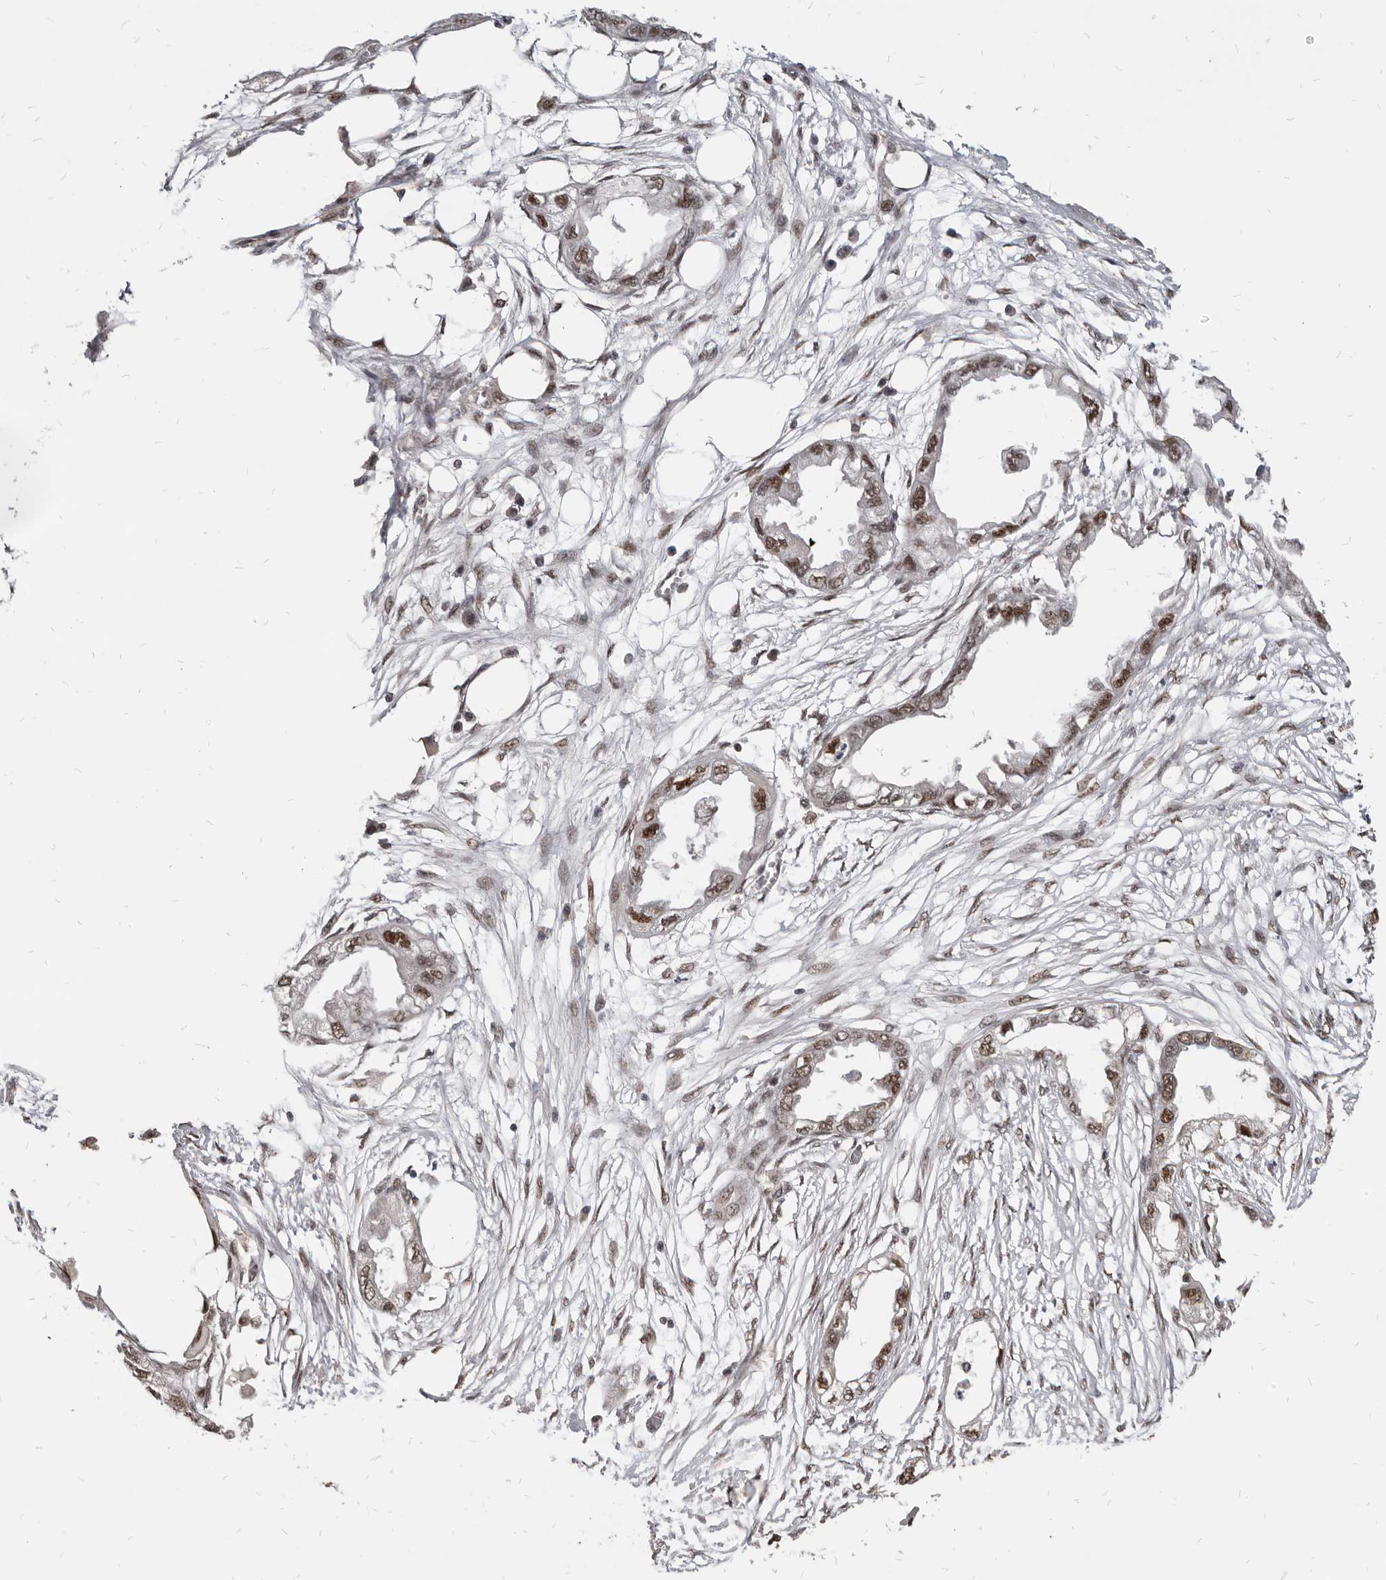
{"staining": {"intensity": "moderate", "quantity": ">75%", "location": "nuclear"}, "tissue": "endometrial cancer", "cell_type": "Tumor cells", "image_type": "cancer", "snomed": [{"axis": "morphology", "description": "Adenocarcinoma, NOS"}, {"axis": "morphology", "description": "Adenocarcinoma, metastatic, NOS"}, {"axis": "topography", "description": "Adipose tissue"}, {"axis": "topography", "description": "Endometrium"}], "caption": "A medium amount of moderate nuclear expression is appreciated in about >75% of tumor cells in endometrial adenocarcinoma tissue.", "gene": "ATF5", "patient": {"sex": "female", "age": 67}}